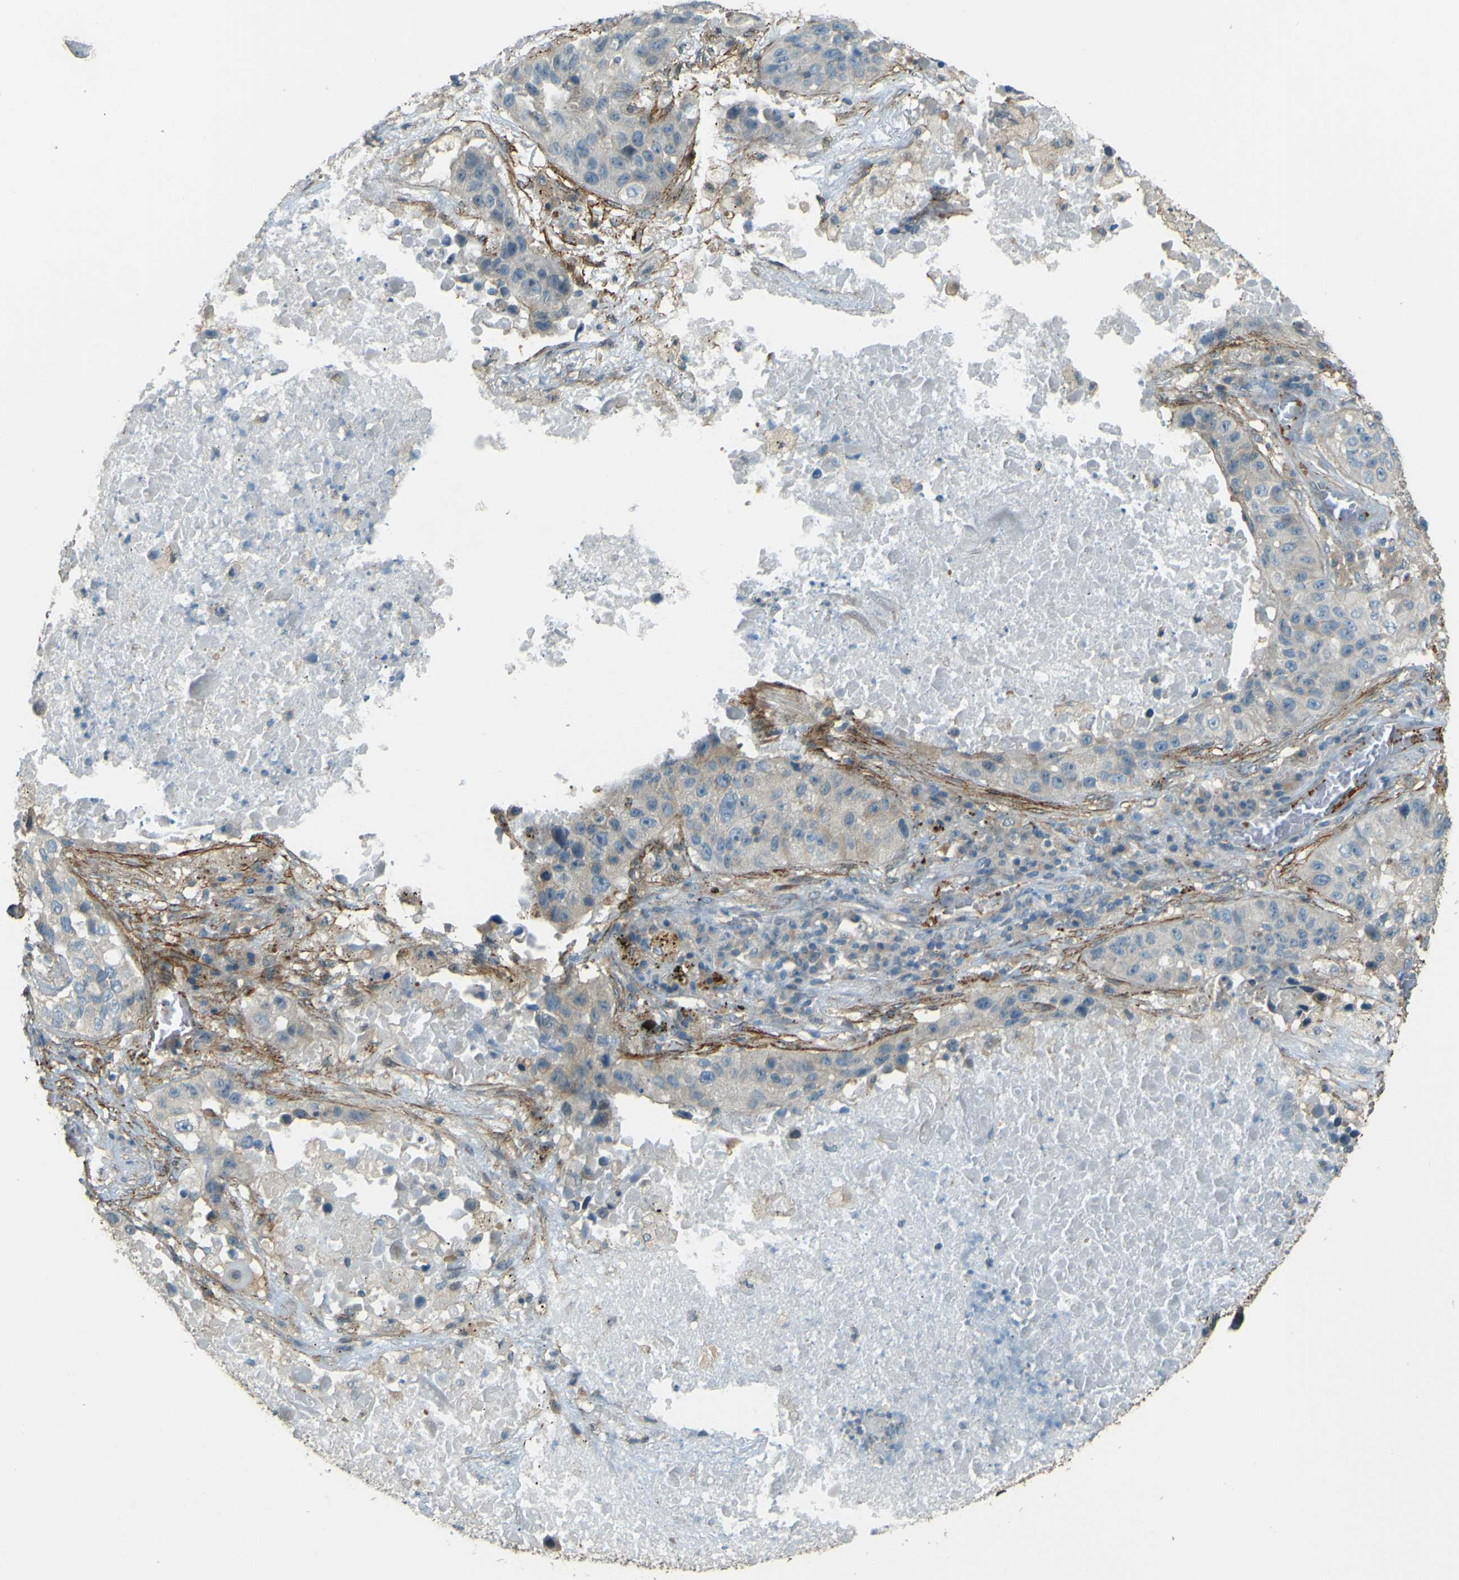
{"staining": {"intensity": "negative", "quantity": "none", "location": "none"}, "tissue": "lung cancer", "cell_type": "Tumor cells", "image_type": "cancer", "snomed": [{"axis": "morphology", "description": "Squamous cell carcinoma, NOS"}, {"axis": "topography", "description": "Lung"}], "caption": "Lung squamous cell carcinoma stained for a protein using IHC demonstrates no expression tumor cells.", "gene": "NEXN", "patient": {"sex": "male", "age": 57}}